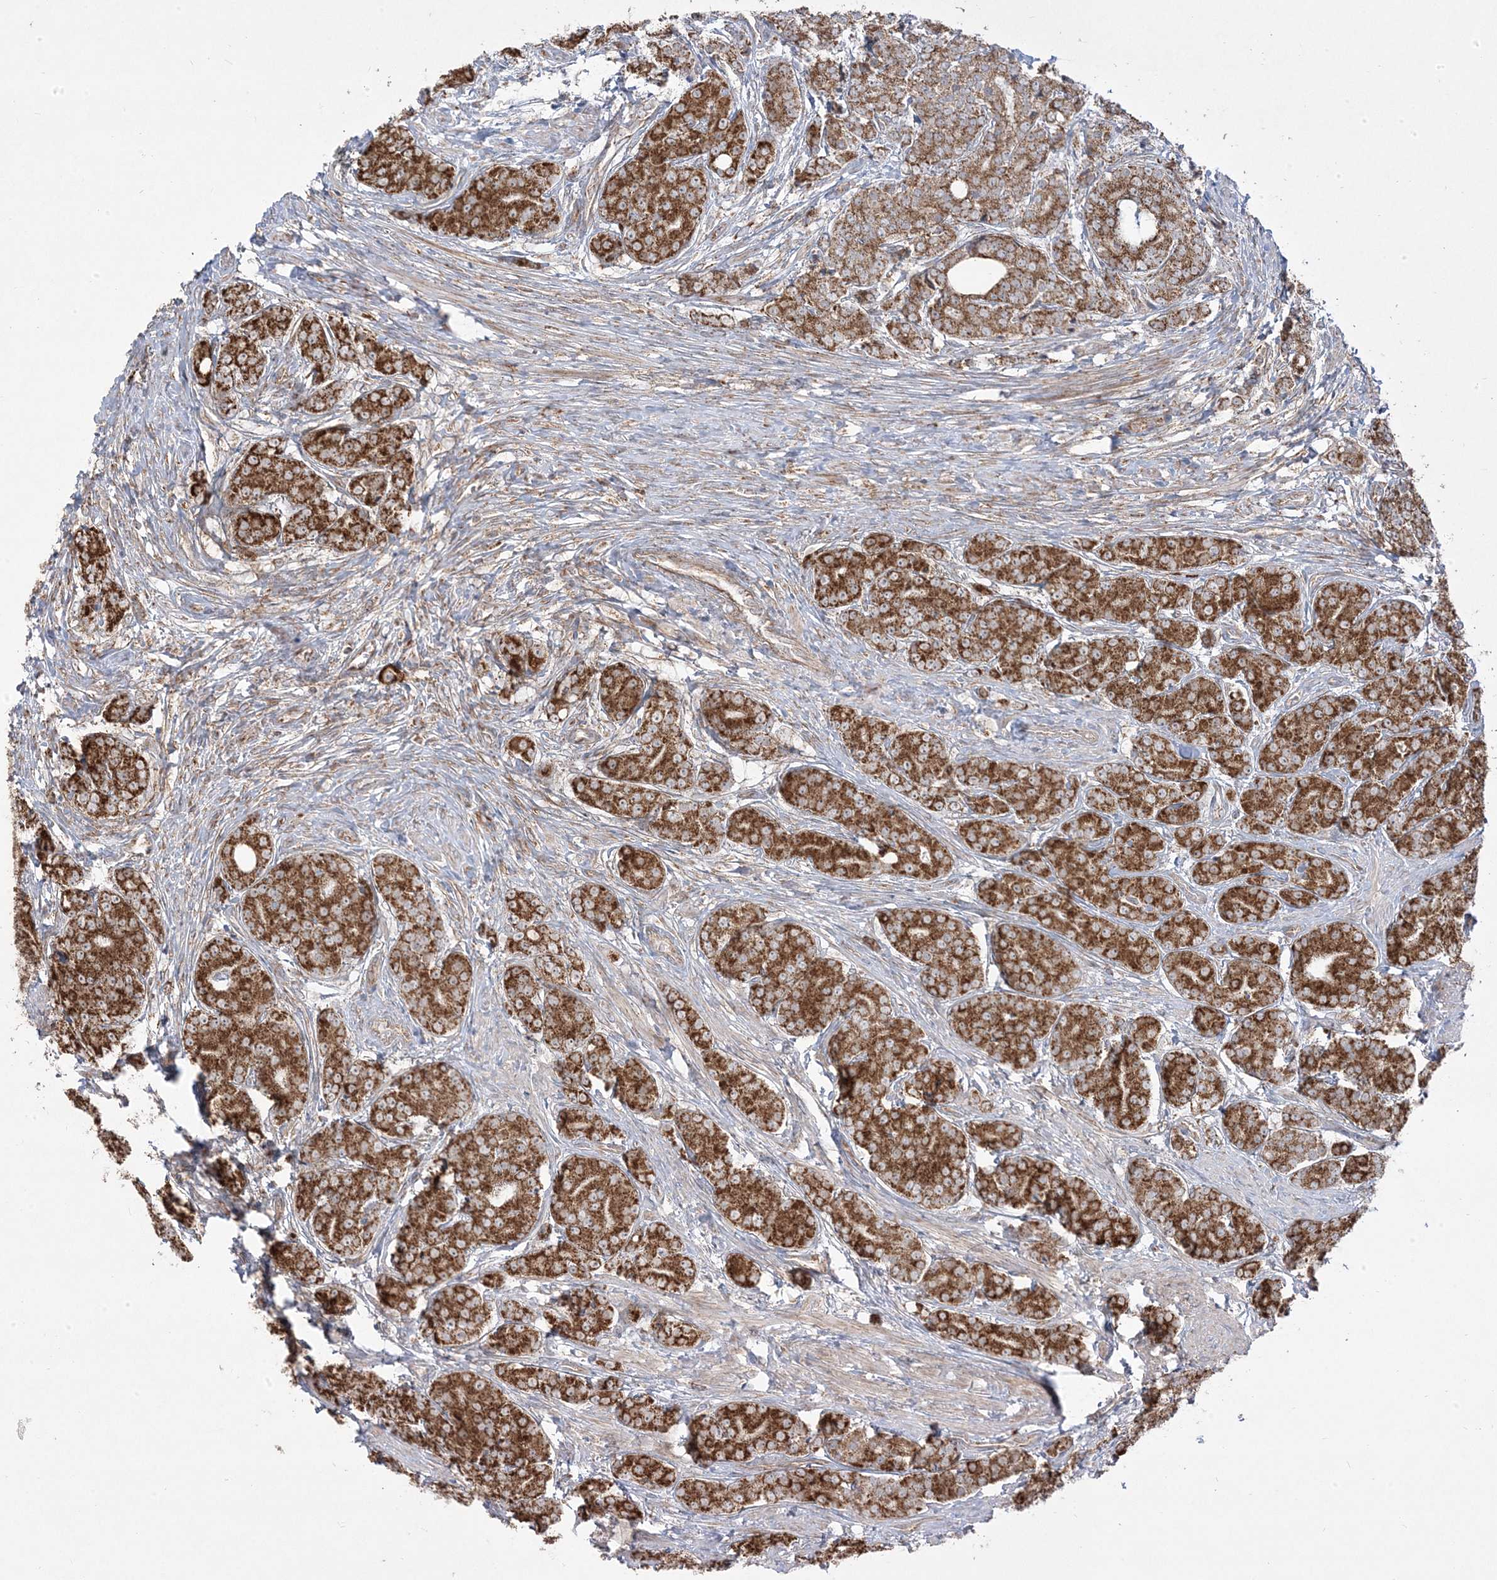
{"staining": {"intensity": "strong", "quantity": ">75%", "location": "cytoplasmic/membranous"}, "tissue": "prostate cancer", "cell_type": "Tumor cells", "image_type": "cancer", "snomed": [{"axis": "morphology", "description": "Adenocarcinoma, High grade"}, {"axis": "topography", "description": "Prostate"}], "caption": "Strong cytoplasmic/membranous expression for a protein is identified in about >75% of tumor cells of high-grade adenocarcinoma (prostate) using IHC.", "gene": "CLUAP1", "patient": {"sex": "male", "age": 62}}